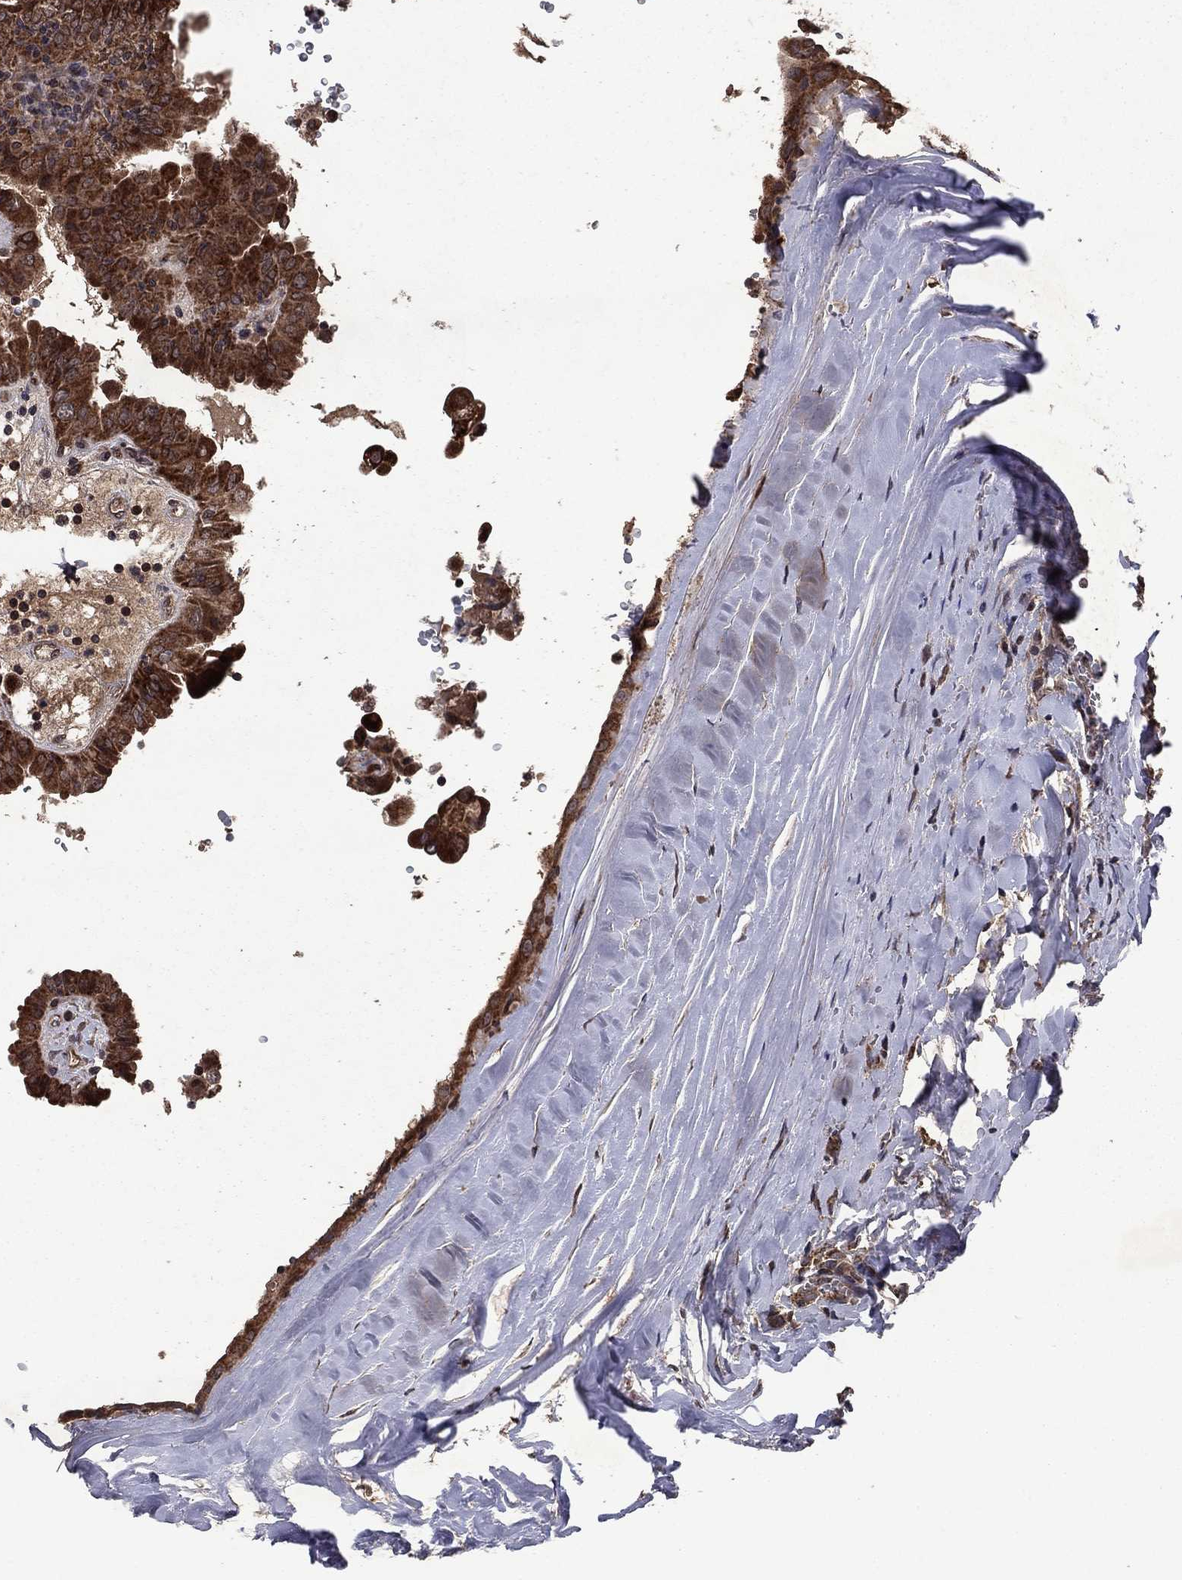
{"staining": {"intensity": "strong", "quantity": ">75%", "location": "cytoplasmic/membranous"}, "tissue": "thyroid cancer", "cell_type": "Tumor cells", "image_type": "cancer", "snomed": [{"axis": "morphology", "description": "Papillary adenocarcinoma, NOS"}, {"axis": "topography", "description": "Thyroid gland"}], "caption": "Brown immunohistochemical staining in human thyroid cancer exhibits strong cytoplasmic/membranous expression in about >75% of tumor cells.", "gene": "DHRS1", "patient": {"sex": "female", "age": 37}}